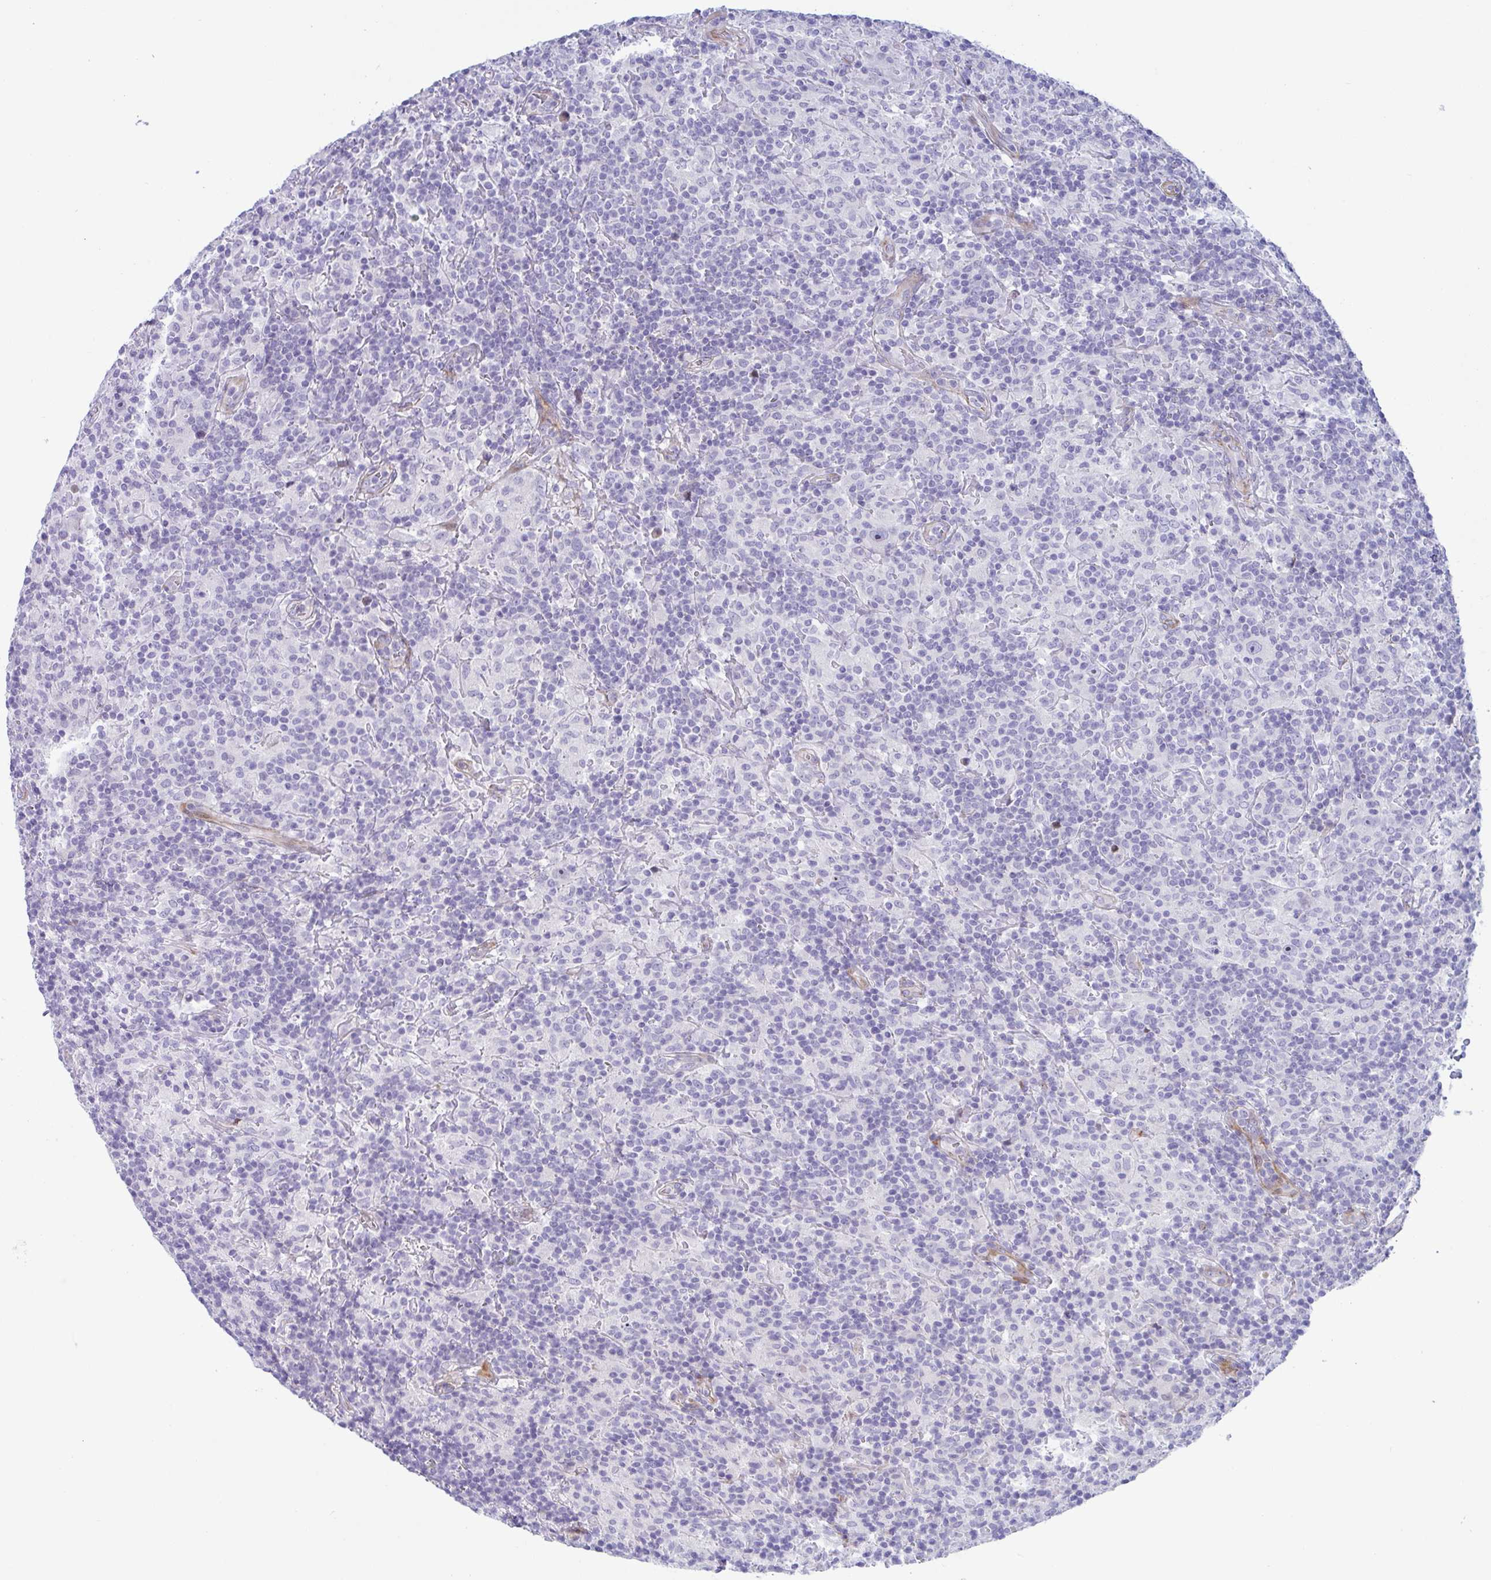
{"staining": {"intensity": "negative", "quantity": "none", "location": "none"}, "tissue": "lymphoma", "cell_type": "Tumor cells", "image_type": "cancer", "snomed": [{"axis": "morphology", "description": "Hodgkin's disease, NOS"}, {"axis": "topography", "description": "Lymph node"}], "caption": "Immunohistochemistry (IHC) image of neoplastic tissue: lymphoma stained with DAB displays no significant protein staining in tumor cells.", "gene": "ZNF713", "patient": {"sex": "male", "age": 70}}